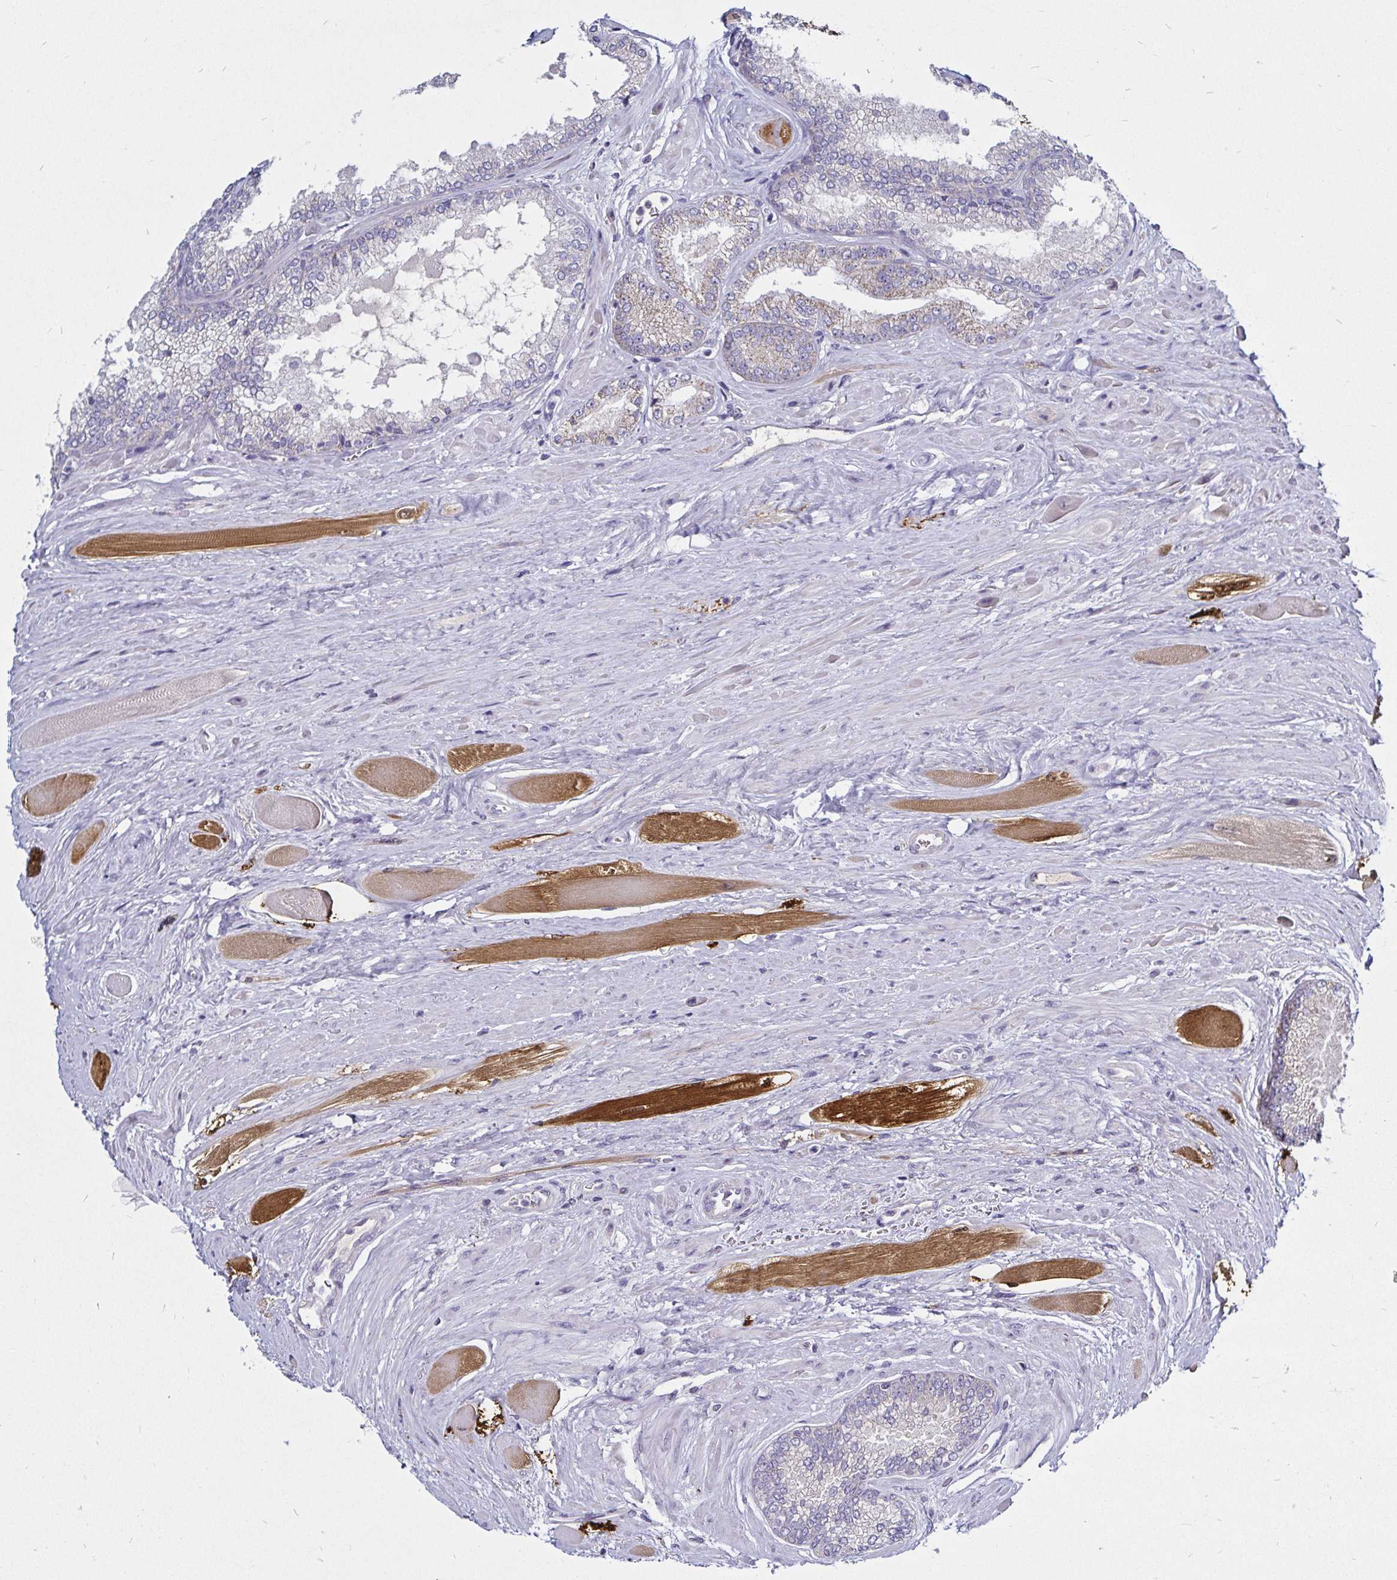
{"staining": {"intensity": "weak", "quantity": "25%-75%", "location": "cytoplasmic/membranous"}, "tissue": "prostate cancer", "cell_type": "Tumor cells", "image_type": "cancer", "snomed": [{"axis": "morphology", "description": "Adenocarcinoma, Low grade"}, {"axis": "topography", "description": "Prostate"}], "caption": "Tumor cells demonstrate weak cytoplasmic/membranous staining in approximately 25%-75% of cells in prostate cancer (low-grade adenocarcinoma).", "gene": "PGAM2", "patient": {"sex": "male", "age": 67}}